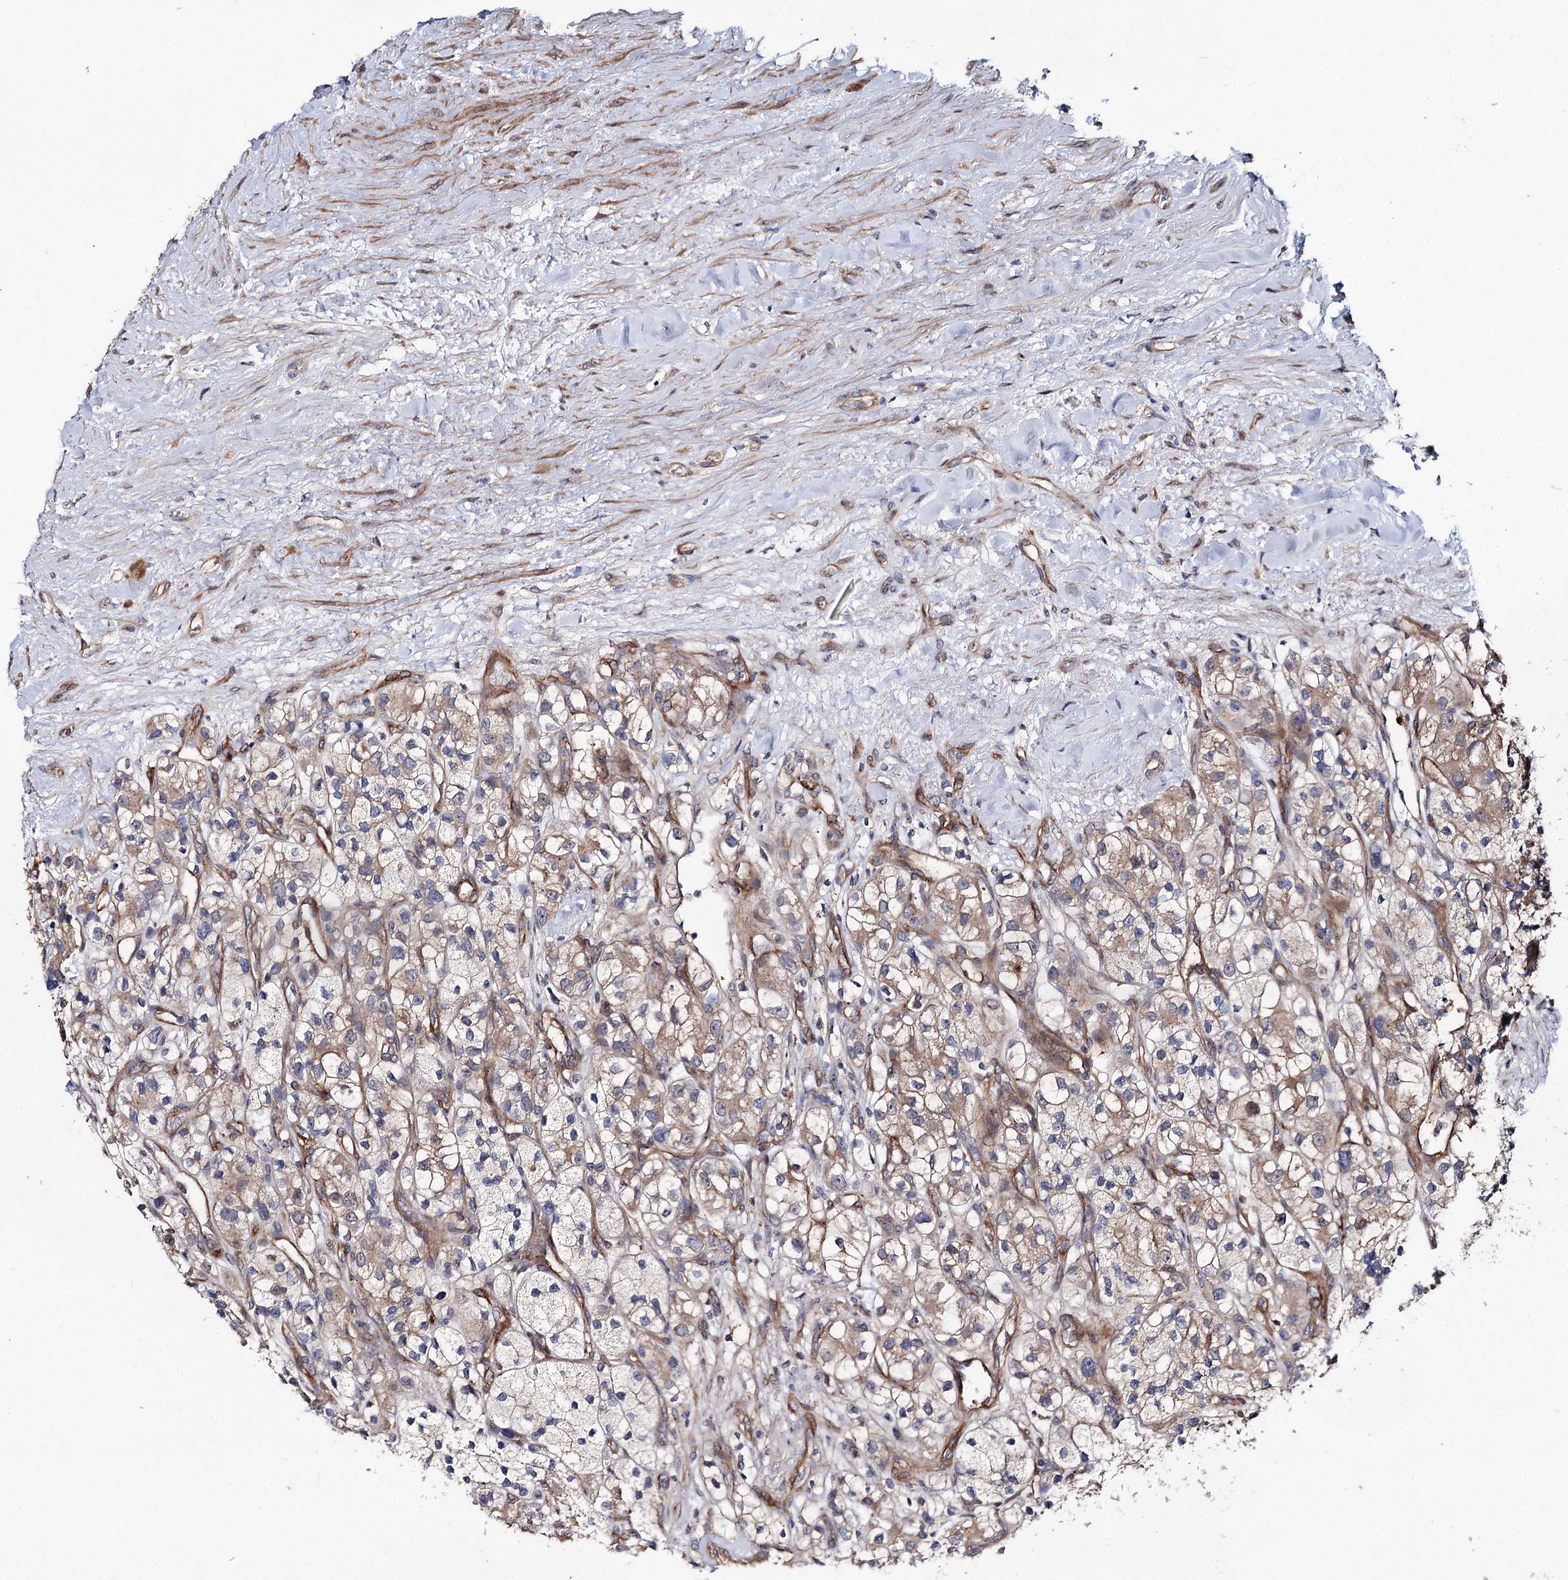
{"staining": {"intensity": "weak", "quantity": "25%-75%", "location": "cytoplasmic/membranous"}, "tissue": "renal cancer", "cell_type": "Tumor cells", "image_type": "cancer", "snomed": [{"axis": "morphology", "description": "Adenocarcinoma, NOS"}, {"axis": "topography", "description": "Kidney"}], "caption": "Immunohistochemical staining of human adenocarcinoma (renal) shows low levels of weak cytoplasmic/membranous expression in about 25%-75% of tumor cells.", "gene": "MINDY3", "patient": {"sex": "female", "age": 57}}